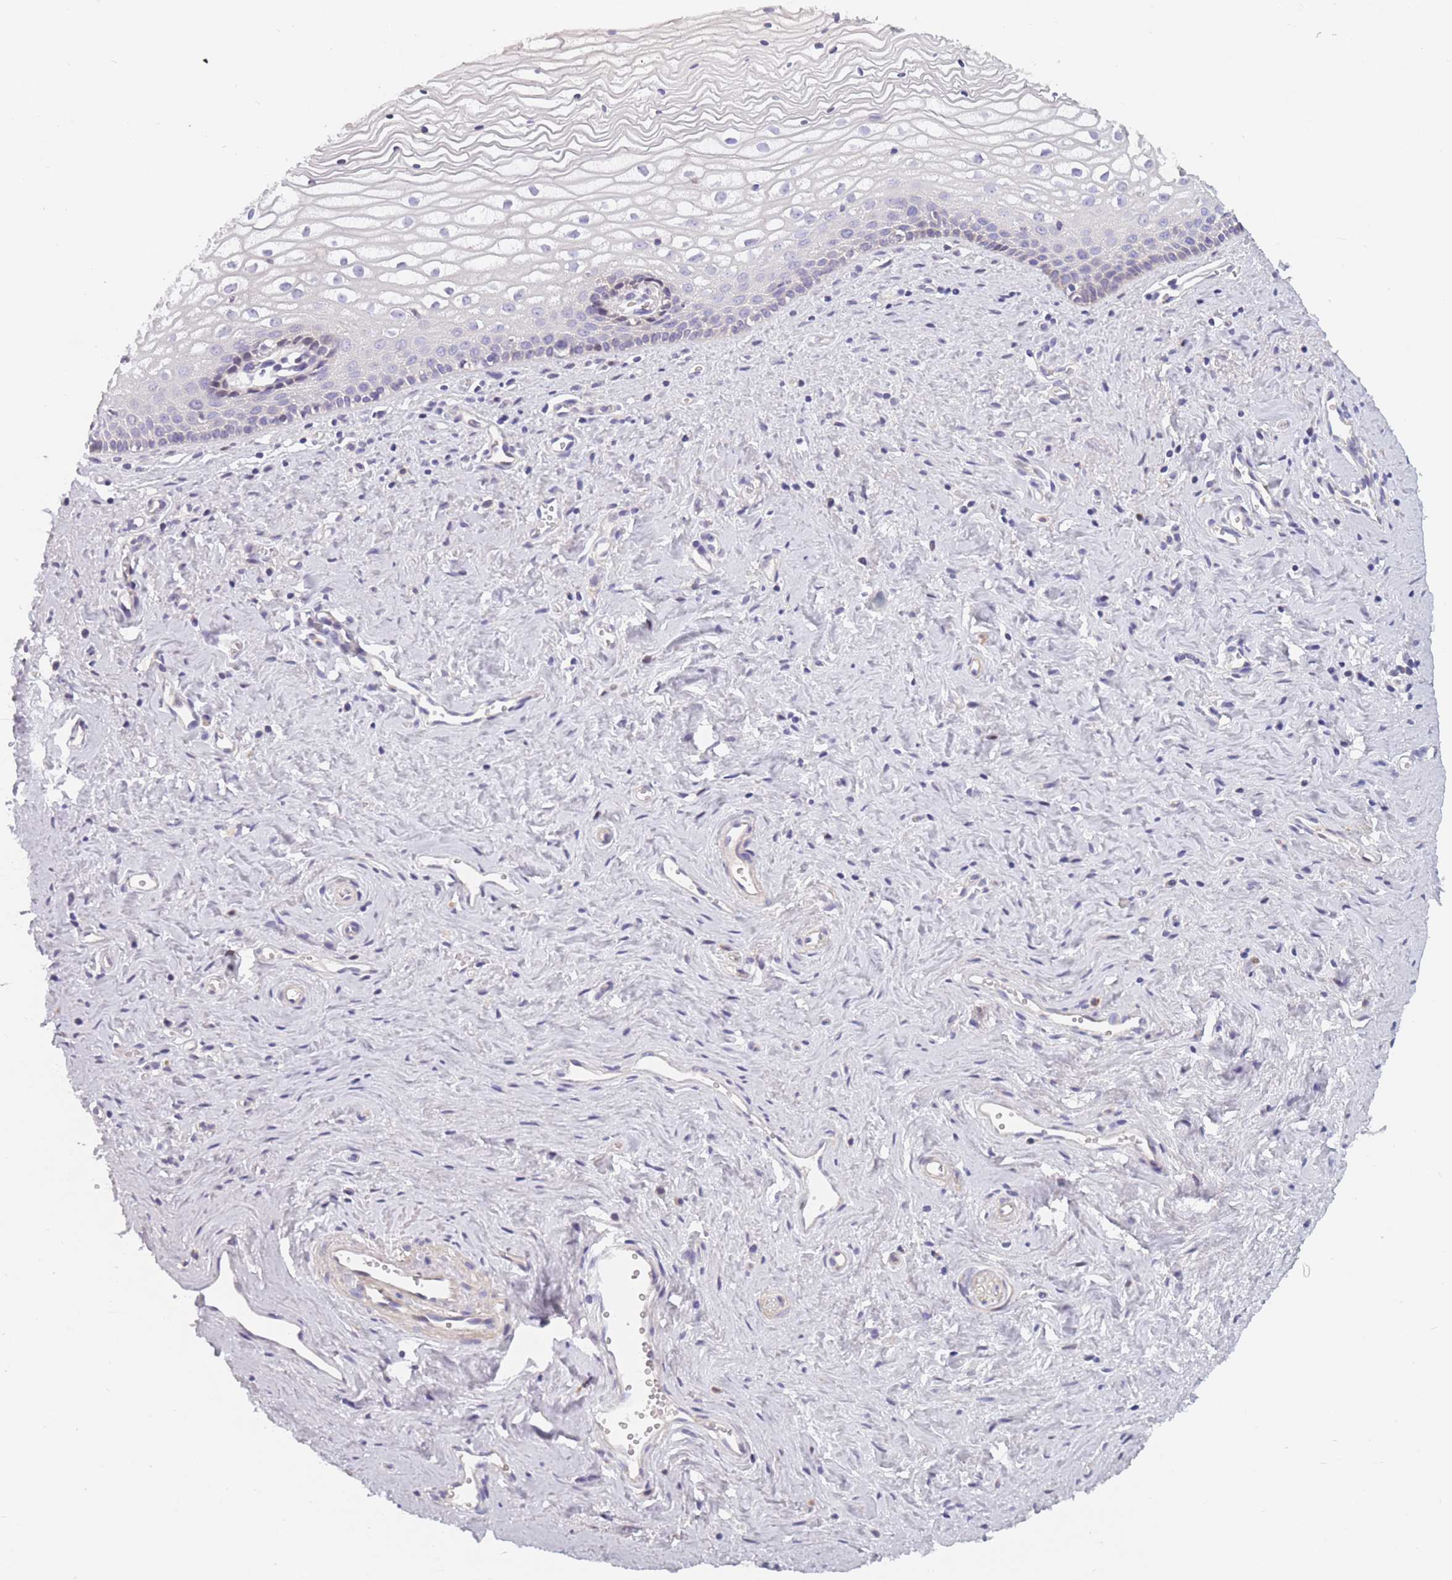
{"staining": {"intensity": "negative", "quantity": "none", "location": "none"}, "tissue": "vagina", "cell_type": "Squamous epithelial cells", "image_type": "normal", "snomed": [{"axis": "morphology", "description": "Normal tissue, NOS"}, {"axis": "topography", "description": "Vagina"}], "caption": "Squamous epithelial cells are negative for protein expression in unremarkable human vagina. (Stains: DAB (3,3'-diaminobenzidine) immunohistochemistry with hematoxylin counter stain, Microscopy: brightfield microscopy at high magnification).", "gene": "FAM83F", "patient": {"sex": "female", "age": 59}}